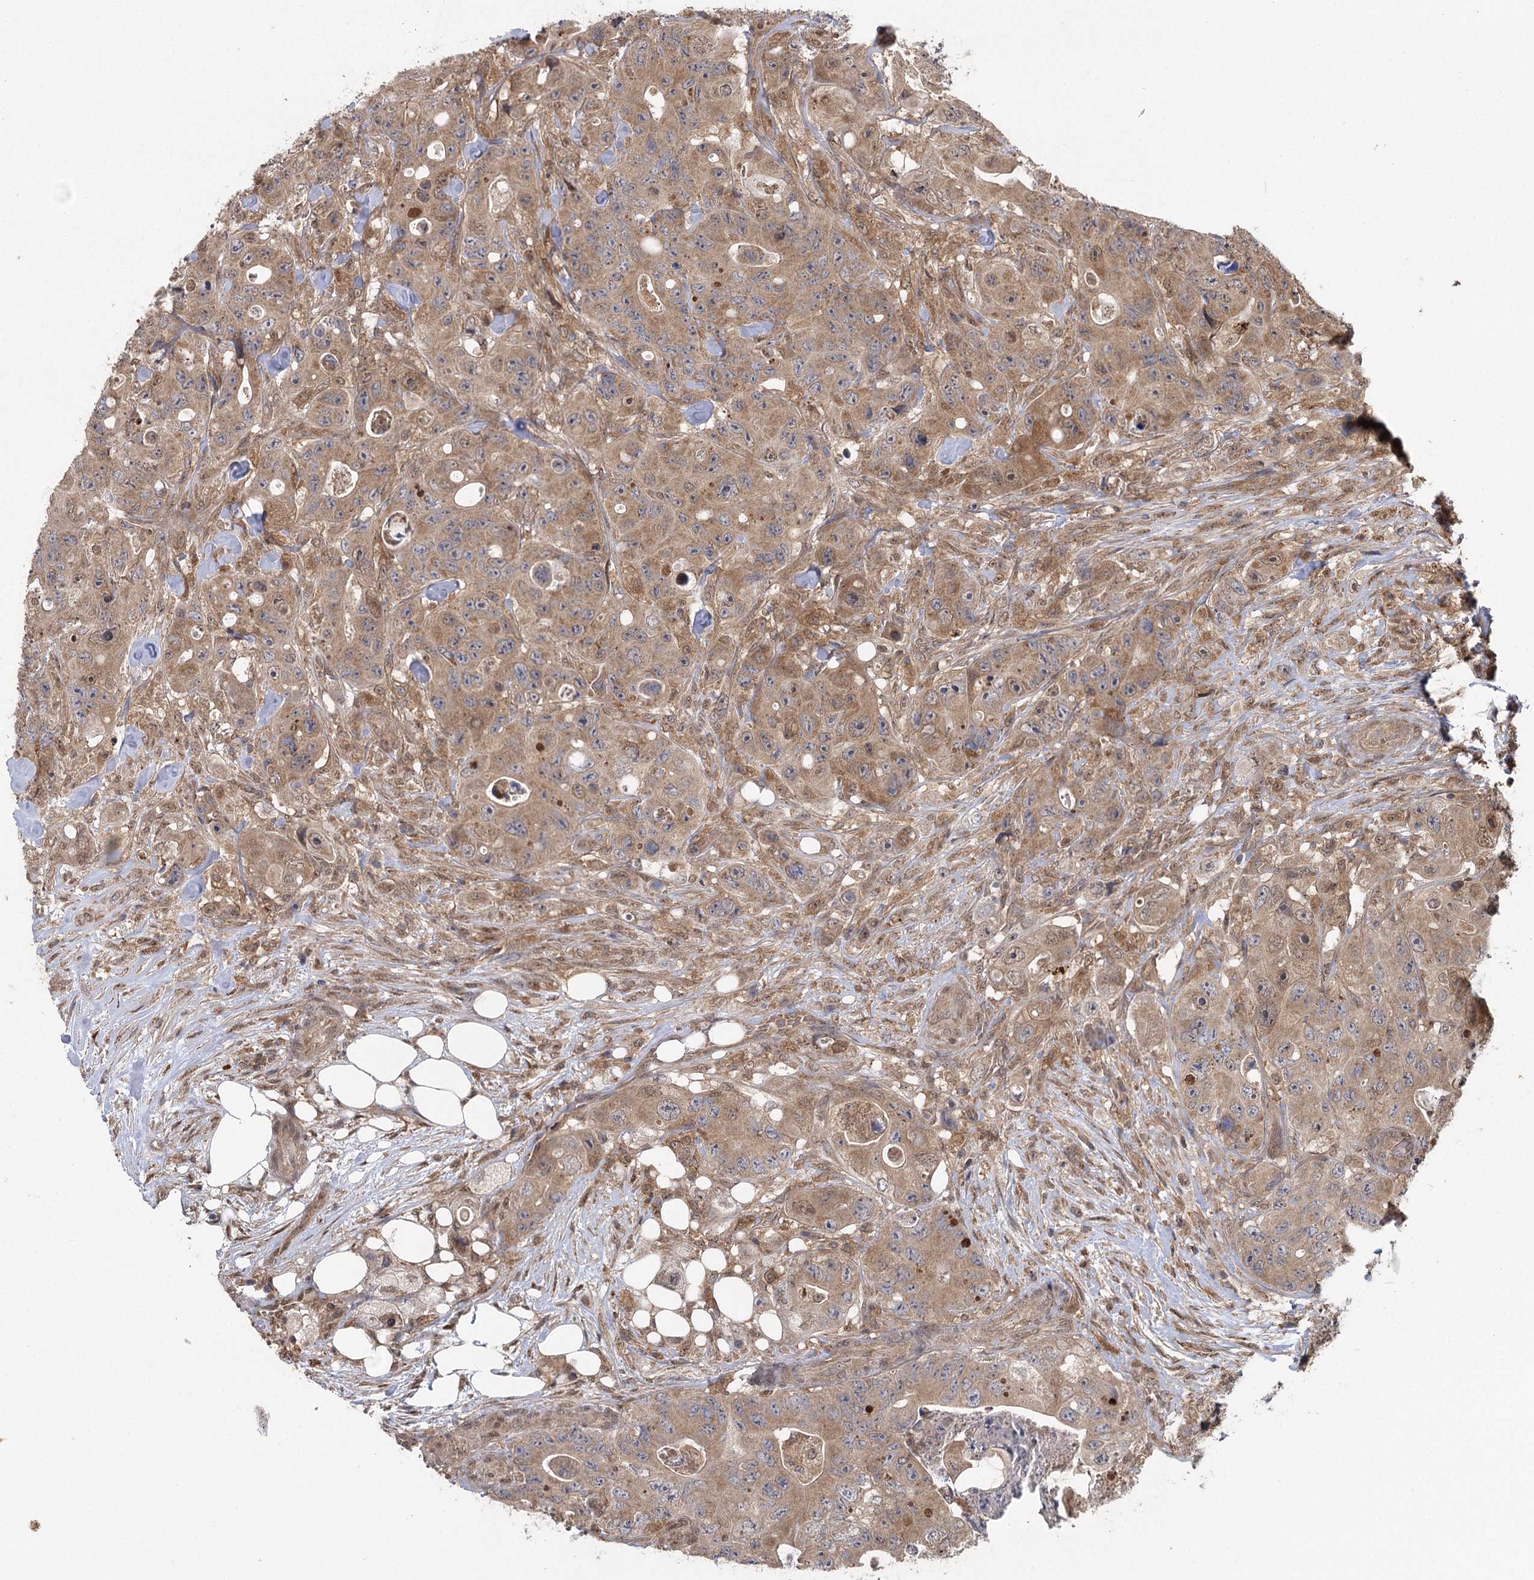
{"staining": {"intensity": "moderate", "quantity": ">75%", "location": "cytoplasmic/membranous"}, "tissue": "colorectal cancer", "cell_type": "Tumor cells", "image_type": "cancer", "snomed": [{"axis": "morphology", "description": "Adenocarcinoma, NOS"}, {"axis": "topography", "description": "Colon"}], "caption": "Immunohistochemistry of human colorectal cancer (adenocarcinoma) demonstrates medium levels of moderate cytoplasmic/membranous positivity in about >75% of tumor cells.", "gene": "C12orf4", "patient": {"sex": "female", "age": 46}}